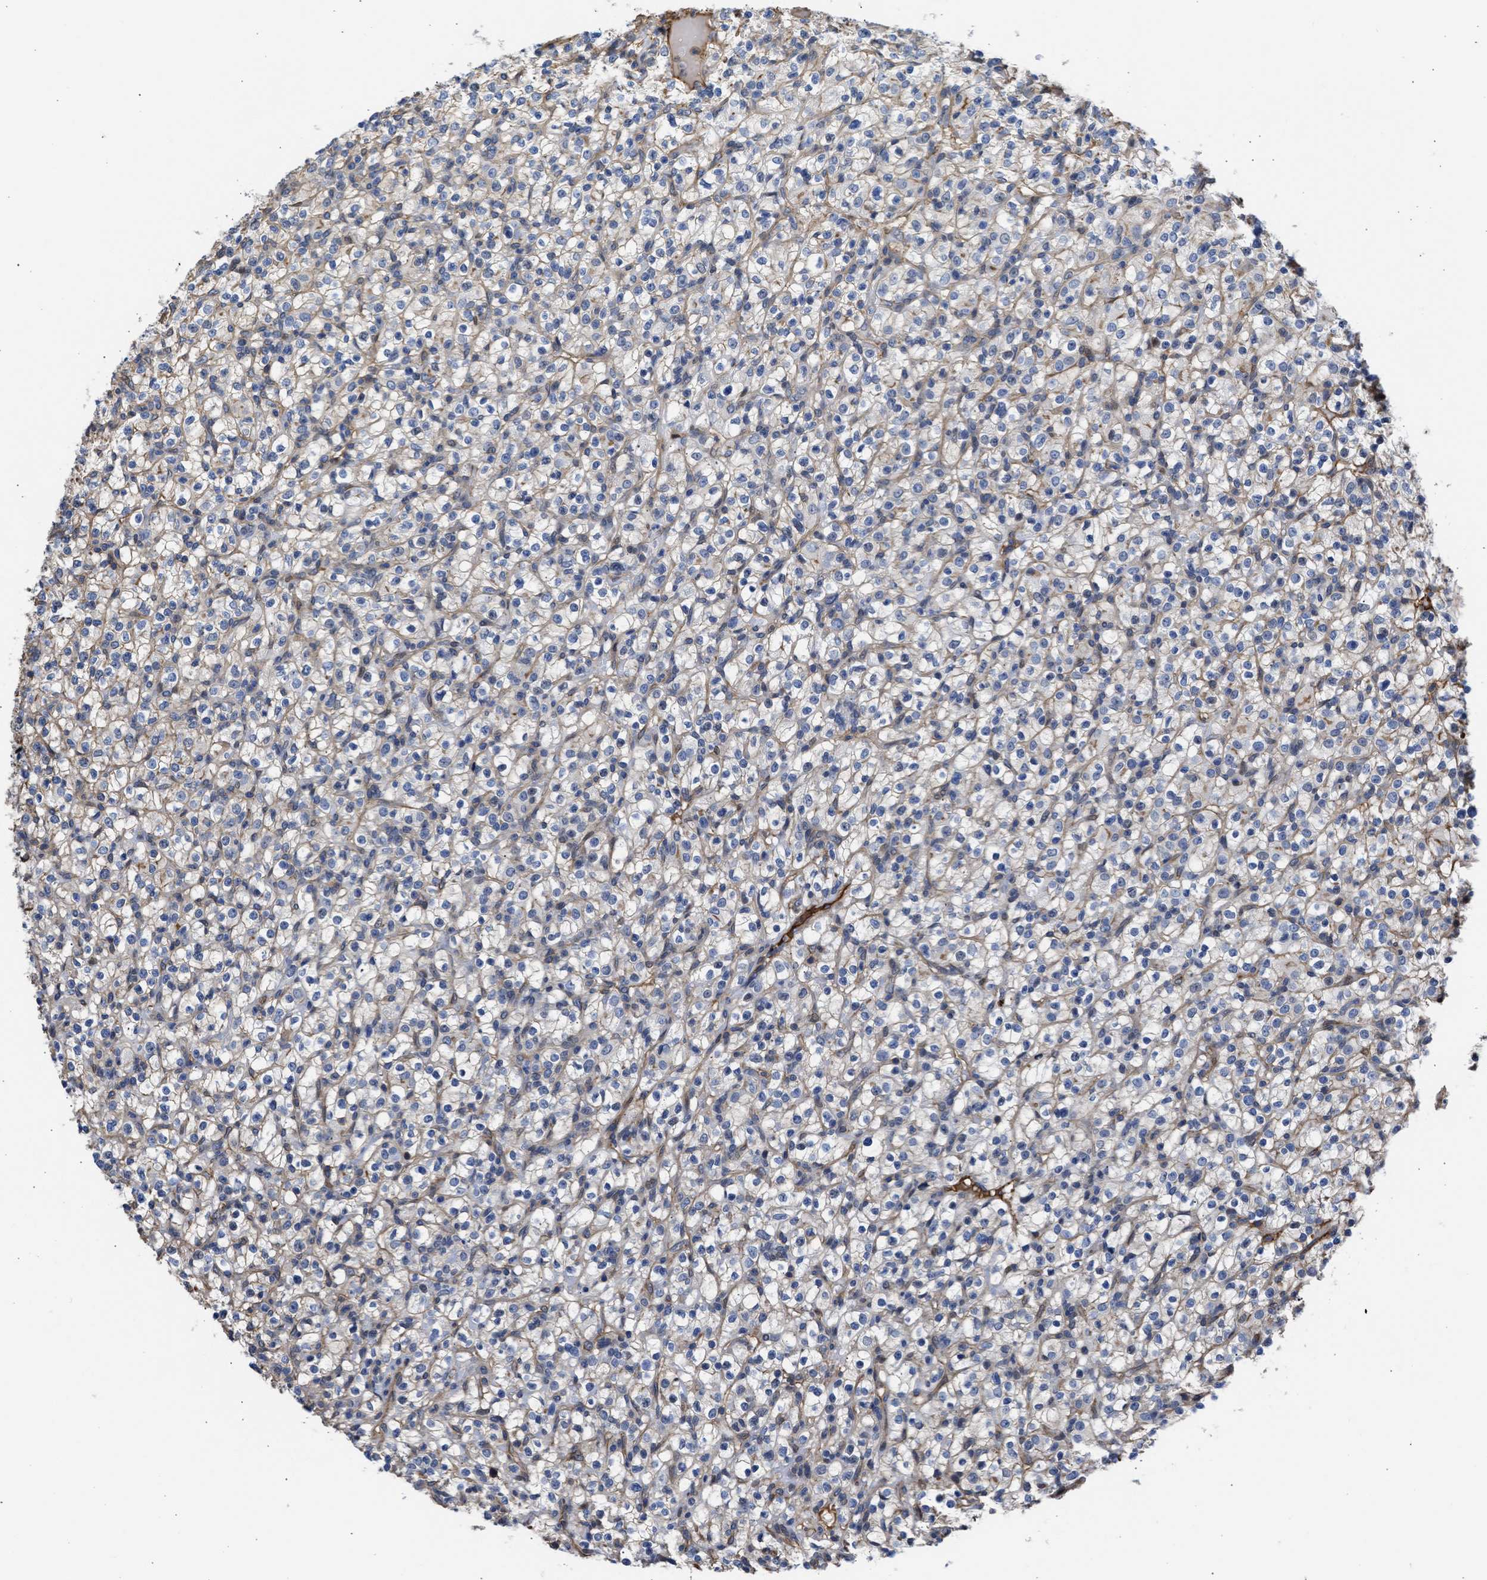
{"staining": {"intensity": "weak", "quantity": "<25%", "location": "cytoplasmic/membranous"}, "tissue": "renal cancer", "cell_type": "Tumor cells", "image_type": "cancer", "snomed": [{"axis": "morphology", "description": "Normal tissue, NOS"}, {"axis": "morphology", "description": "Adenocarcinoma, NOS"}, {"axis": "topography", "description": "Kidney"}], "caption": "The image reveals no staining of tumor cells in renal cancer (adenocarcinoma).", "gene": "MAS1L", "patient": {"sex": "female", "age": 72}}